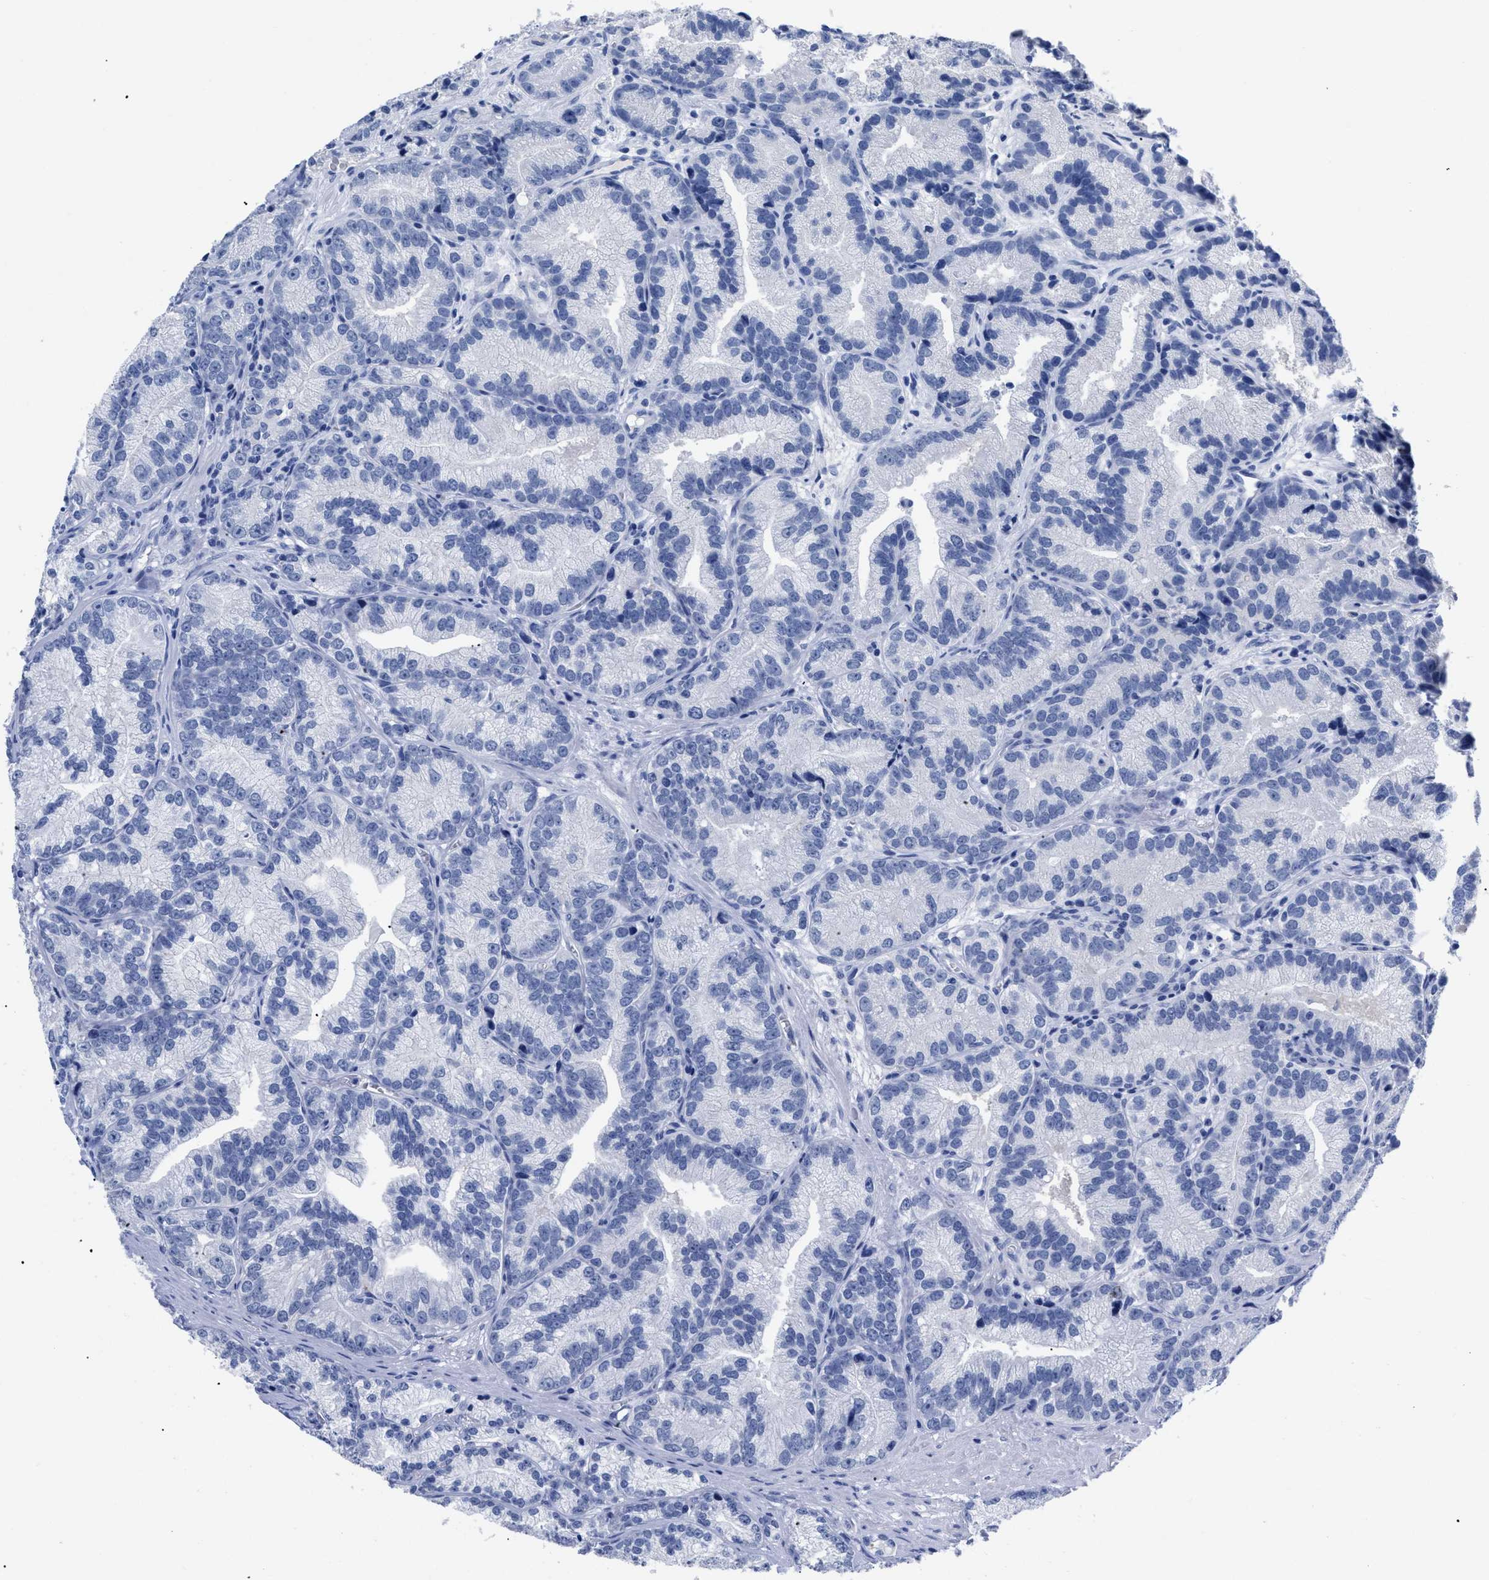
{"staining": {"intensity": "negative", "quantity": "none", "location": "none"}, "tissue": "prostate cancer", "cell_type": "Tumor cells", "image_type": "cancer", "snomed": [{"axis": "morphology", "description": "Adenocarcinoma, Low grade"}, {"axis": "topography", "description": "Prostate"}], "caption": "The photomicrograph displays no staining of tumor cells in prostate cancer.", "gene": "TREML1", "patient": {"sex": "male", "age": 89}}